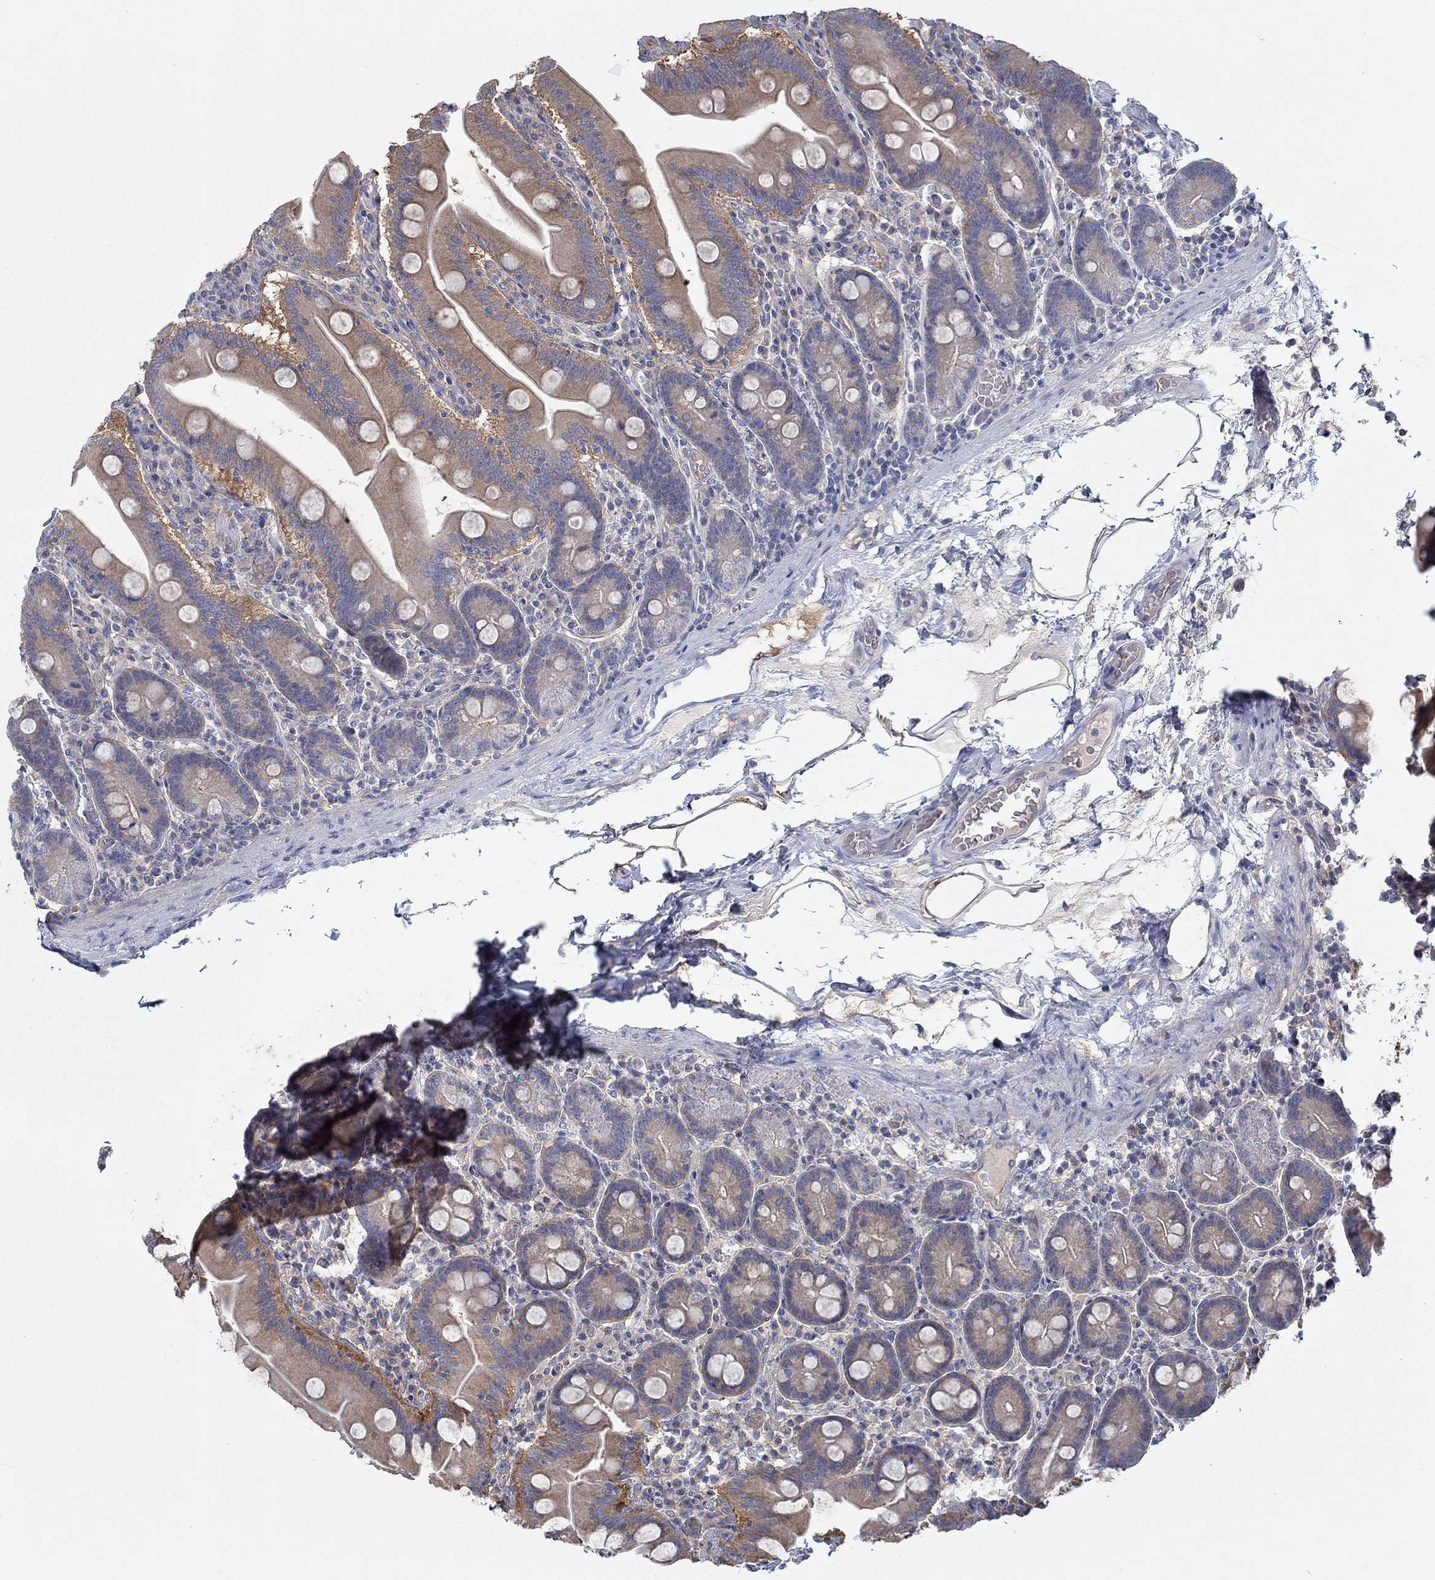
{"staining": {"intensity": "moderate", "quantity": "25%-75%", "location": "cytoplasmic/membranous"}, "tissue": "small intestine", "cell_type": "Glandular cells", "image_type": "normal", "snomed": [{"axis": "morphology", "description": "Normal tissue, NOS"}, {"axis": "topography", "description": "Small intestine"}], "caption": "Protein analysis of unremarkable small intestine demonstrates moderate cytoplasmic/membranous expression in about 25%-75% of glandular cells.", "gene": "SPAG9", "patient": {"sex": "male", "age": 37}}